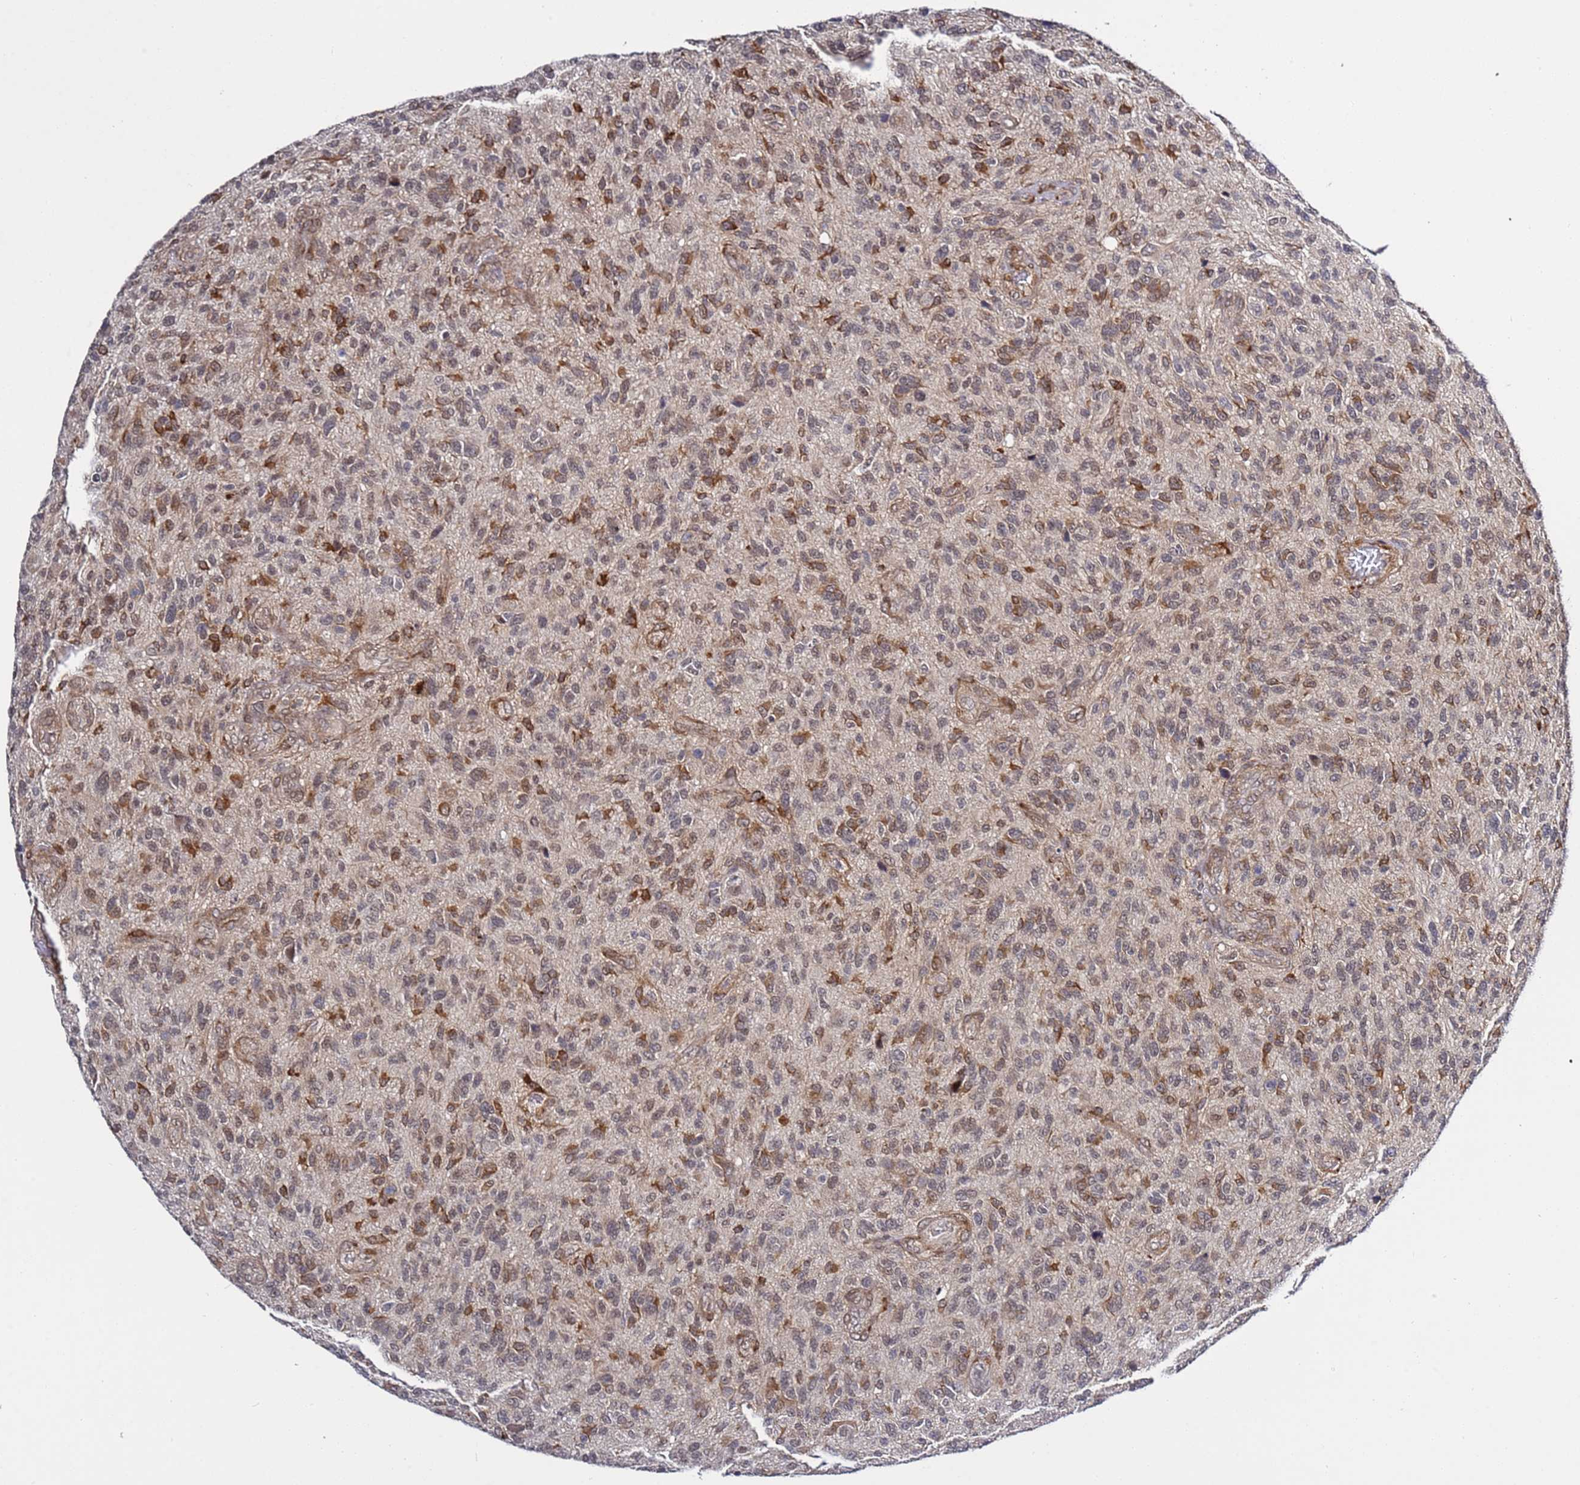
{"staining": {"intensity": "weak", "quantity": "25%-75%", "location": "cytoplasmic/membranous,nuclear"}, "tissue": "glioma", "cell_type": "Tumor cells", "image_type": "cancer", "snomed": [{"axis": "morphology", "description": "Glioma, malignant, High grade"}, {"axis": "topography", "description": "Brain"}], "caption": "A brown stain shows weak cytoplasmic/membranous and nuclear positivity of a protein in glioma tumor cells.", "gene": "POLR2D", "patient": {"sex": "male", "age": 47}}